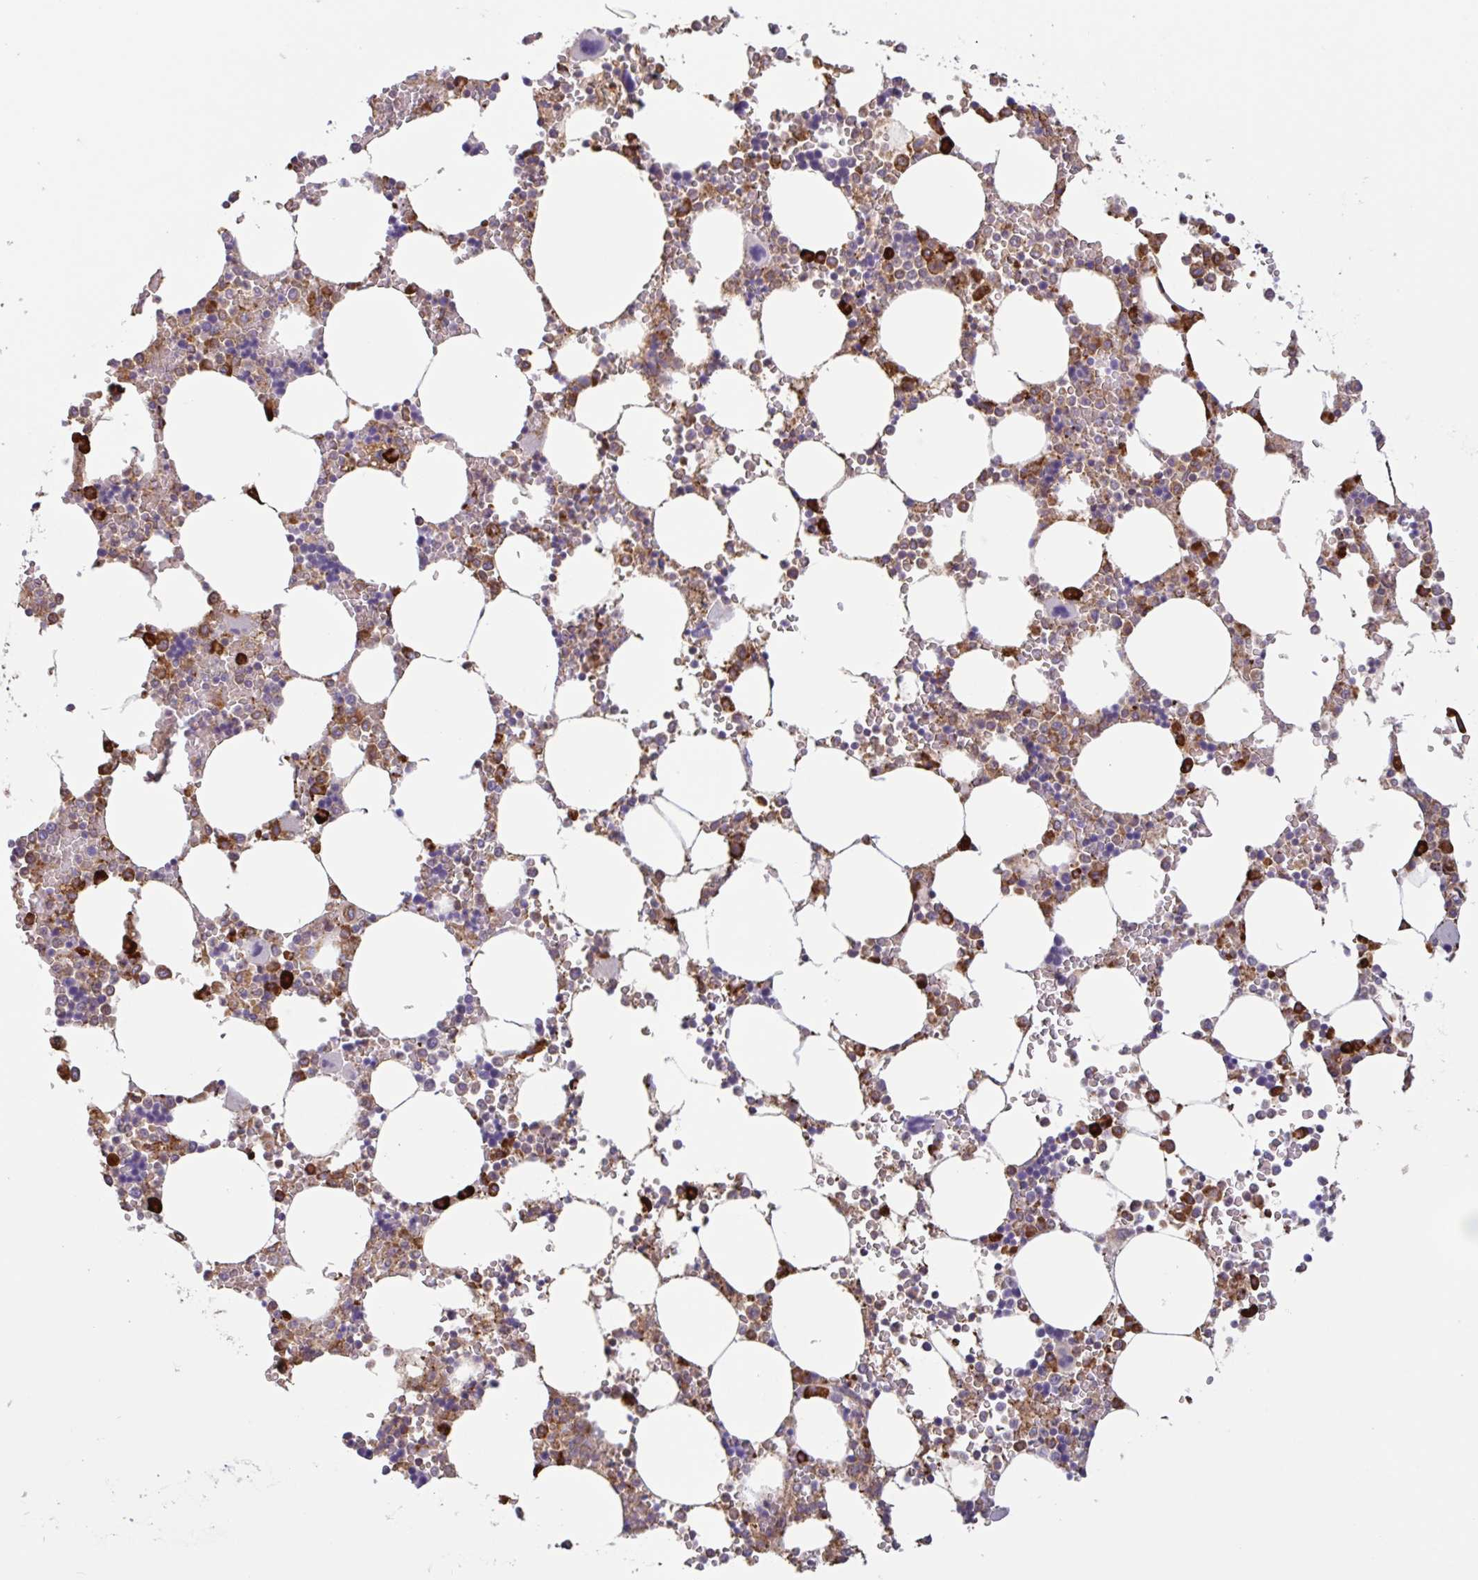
{"staining": {"intensity": "strong", "quantity": "25%-75%", "location": "cytoplasmic/membranous"}, "tissue": "bone marrow", "cell_type": "Hematopoietic cells", "image_type": "normal", "snomed": [{"axis": "morphology", "description": "Normal tissue, NOS"}, {"axis": "topography", "description": "Bone marrow"}], "caption": "A high-resolution micrograph shows immunohistochemistry (IHC) staining of normal bone marrow, which displays strong cytoplasmic/membranous expression in approximately 25%-75% of hematopoietic cells. Using DAB (3,3'-diaminobenzidine) (brown) and hematoxylin (blue) stains, captured at high magnification using brightfield microscopy.", "gene": "DOK4", "patient": {"sex": "male", "age": 64}}